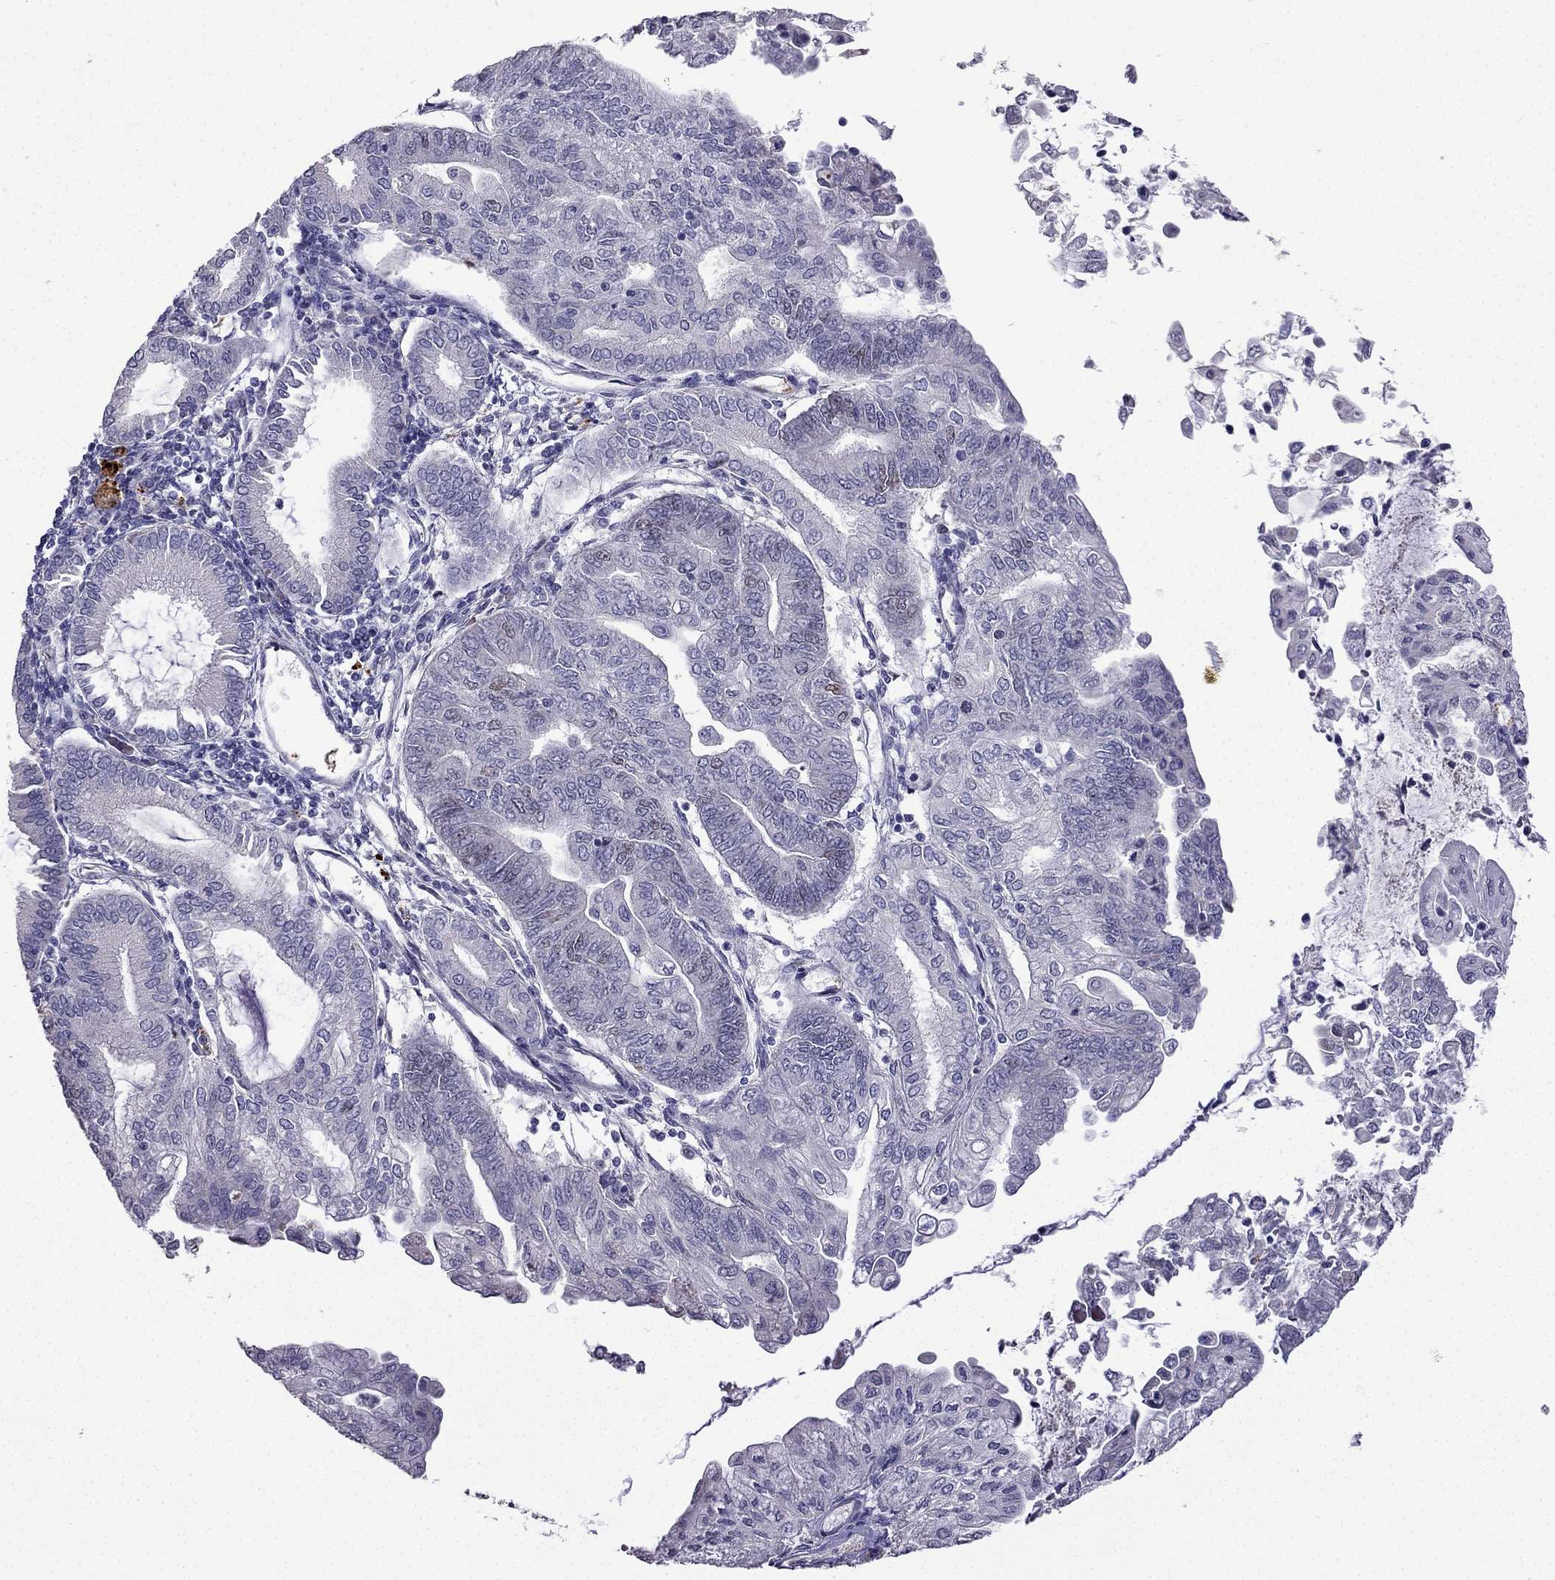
{"staining": {"intensity": "weak", "quantity": "<25%", "location": "nuclear"}, "tissue": "endometrial cancer", "cell_type": "Tumor cells", "image_type": "cancer", "snomed": [{"axis": "morphology", "description": "Adenocarcinoma, NOS"}, {"axis": "topography", "description": "Endometrium"}], "caption": "DAB (3,3'-diaminobenzidine) immunohistochemical staining of human endometrial adenocarcinoma exhibits no significant staining in tumor cells. The staining was performed using DAB to visualize the protein expression in brown, while the nuclei were stained in blue with hematoxylin (Magnification: 20x).", "gene": "UHRF1", "patient": {"sex": "female", "age": 55}}